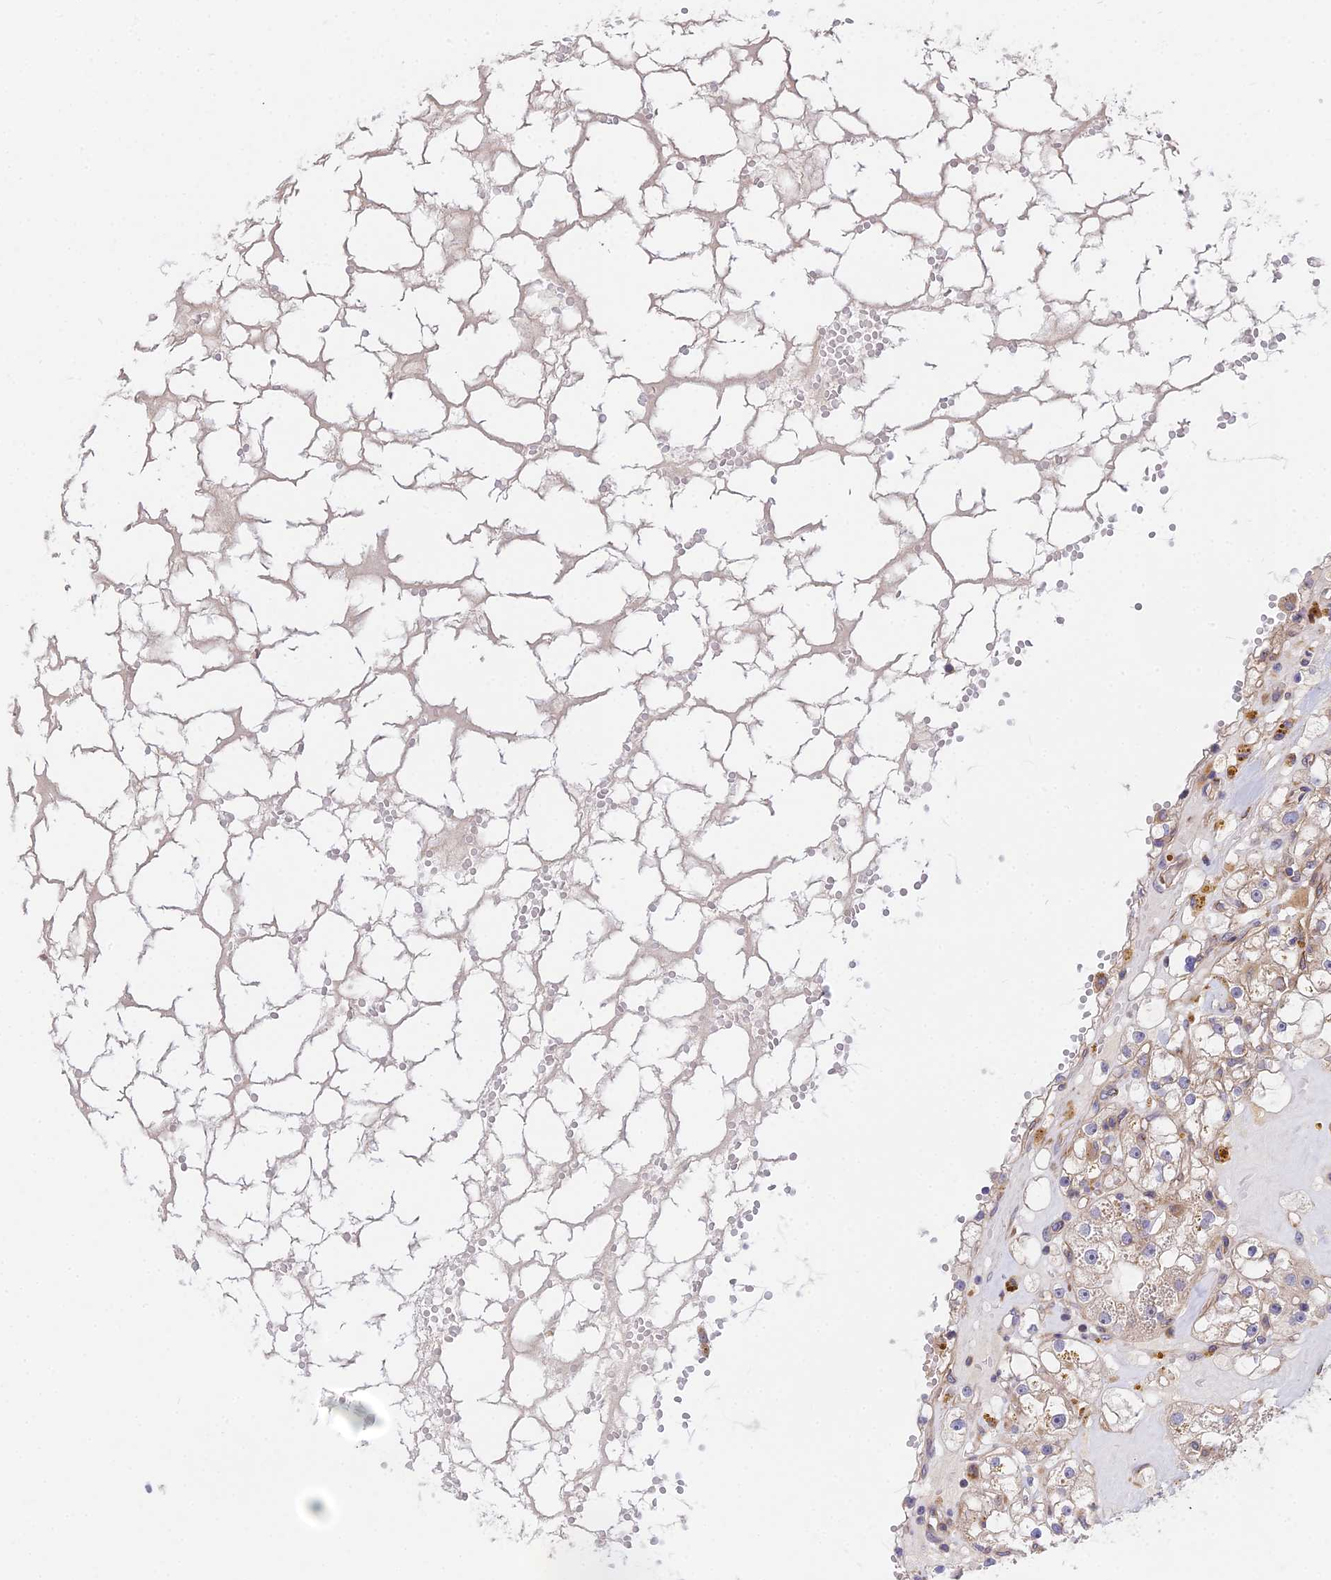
{"staining": {"intensity": "weak", "quantity": "25%-75%", "location": "cytoplasmic/membranous"}, "tissue": "renal cancer", "cell_type": "Tumor cells", "image_type": "cancer", "snomed": [{"axis": "morphology", "description": "Adenocarcinoma, NOS"}, {"axis": "topography", "description": "Kidney"}], "caption": "The photomicrograph exhibits a brown stain indicating the presence of a protein in the cytoplasmic/membranous of tumor cells in renal cancer (adenocarcinoma). The protein of interest is stained brown, and the nuclei are stained in blue (DAB IHC with brightfield microscopy, high magnification).", "gene": "CDC37L1", "patient": {"sex": "male", "age": 56}}